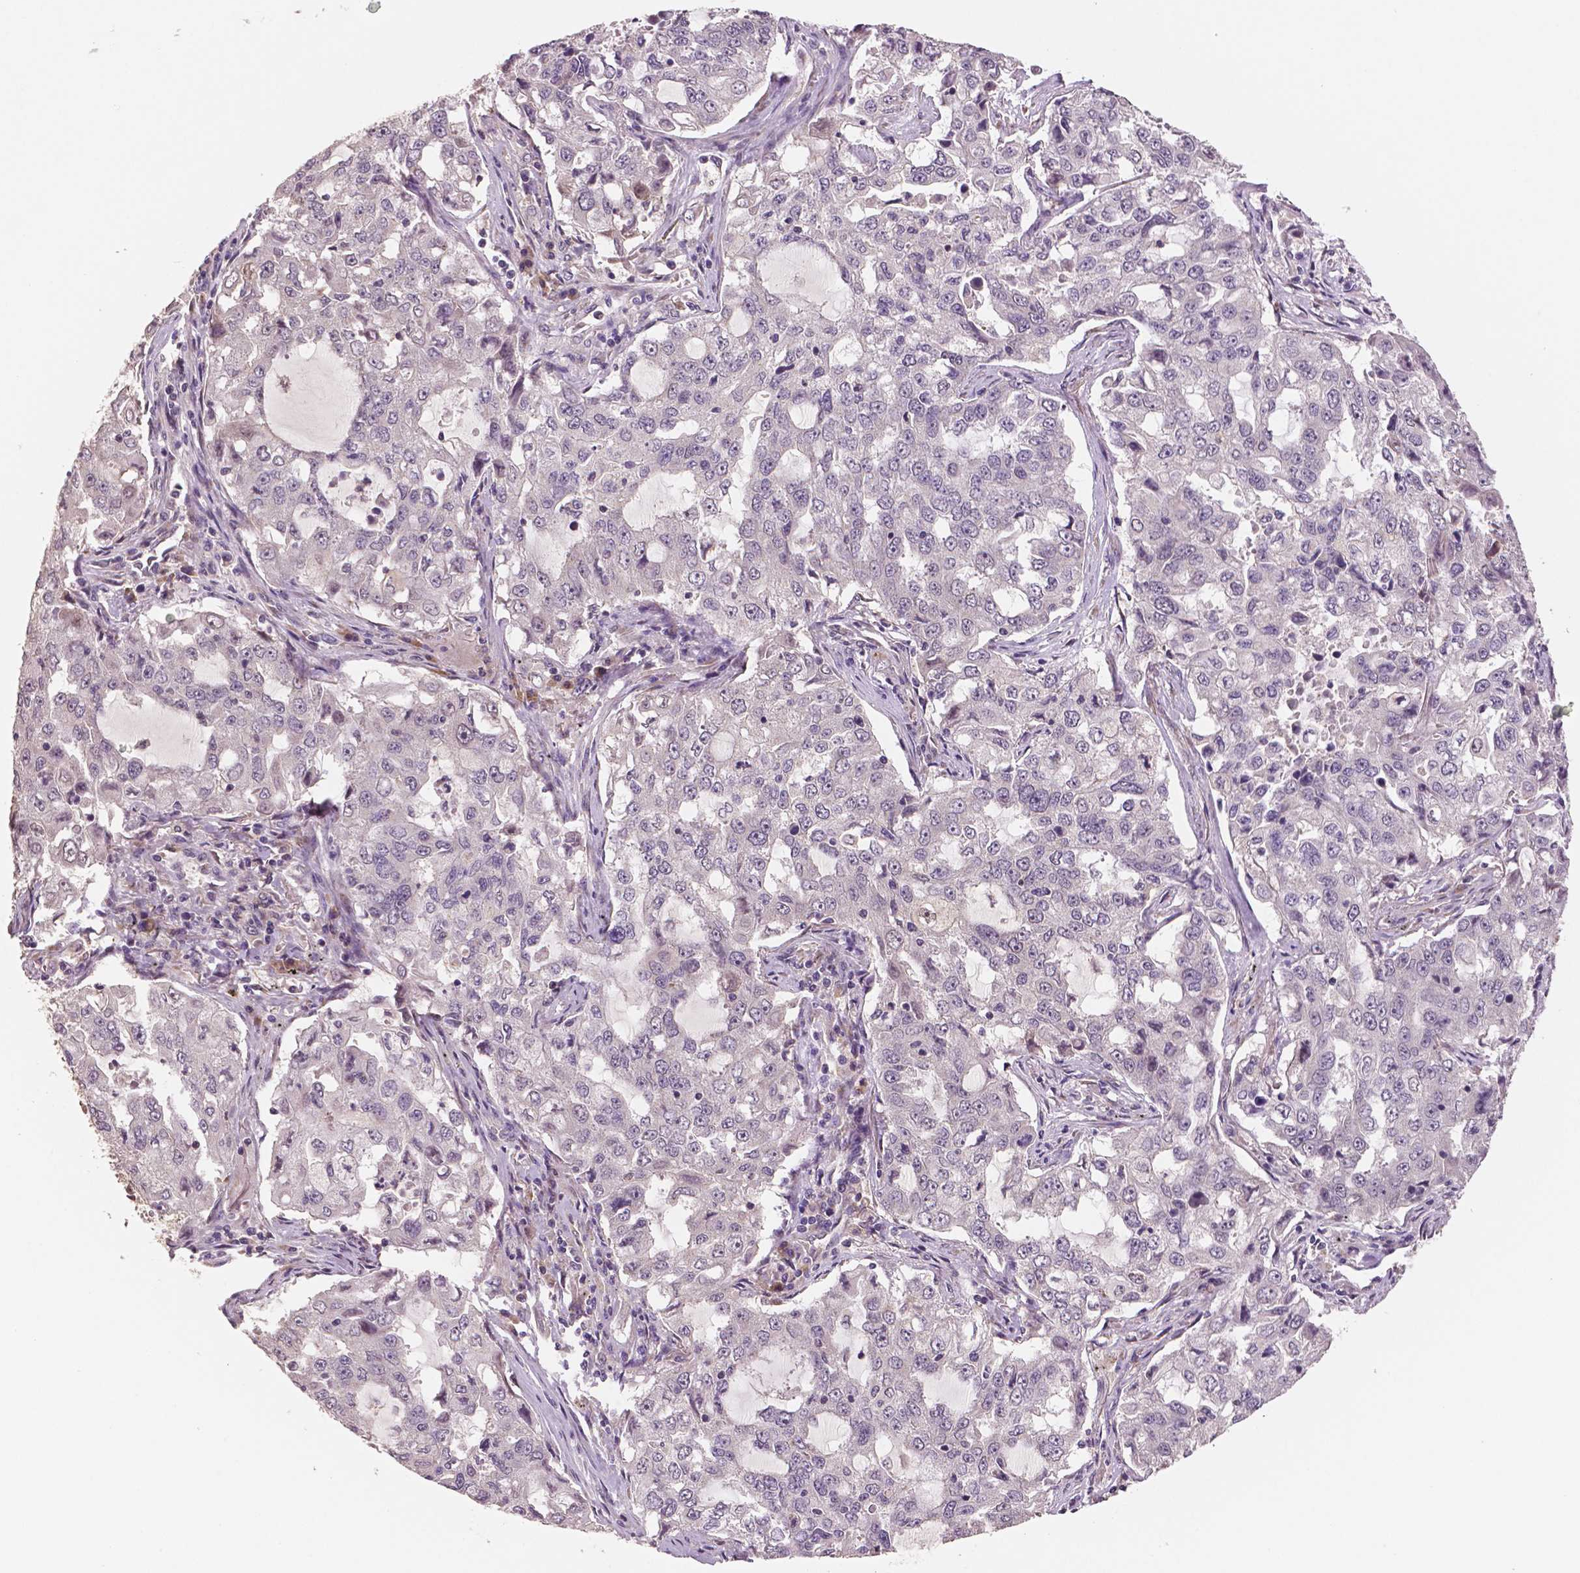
{"staining": {"intensity": "negative", "quantity": "none", "location": "none"}, "tissue": "lung cancer", "cell_type": "Tumor cells", "image_type": "cancer", "snomed": [{"axis": "morphology", "description": "Adenocarcinoma, NOS"}, {"axis": "topography", "description": "Lung"}], "caption": "The IHC histopathology image has no significant staining in tumor cells of lung cancer tissue.", "gene": "STAT3", "patient": {"sex": "female", "age": 61}}